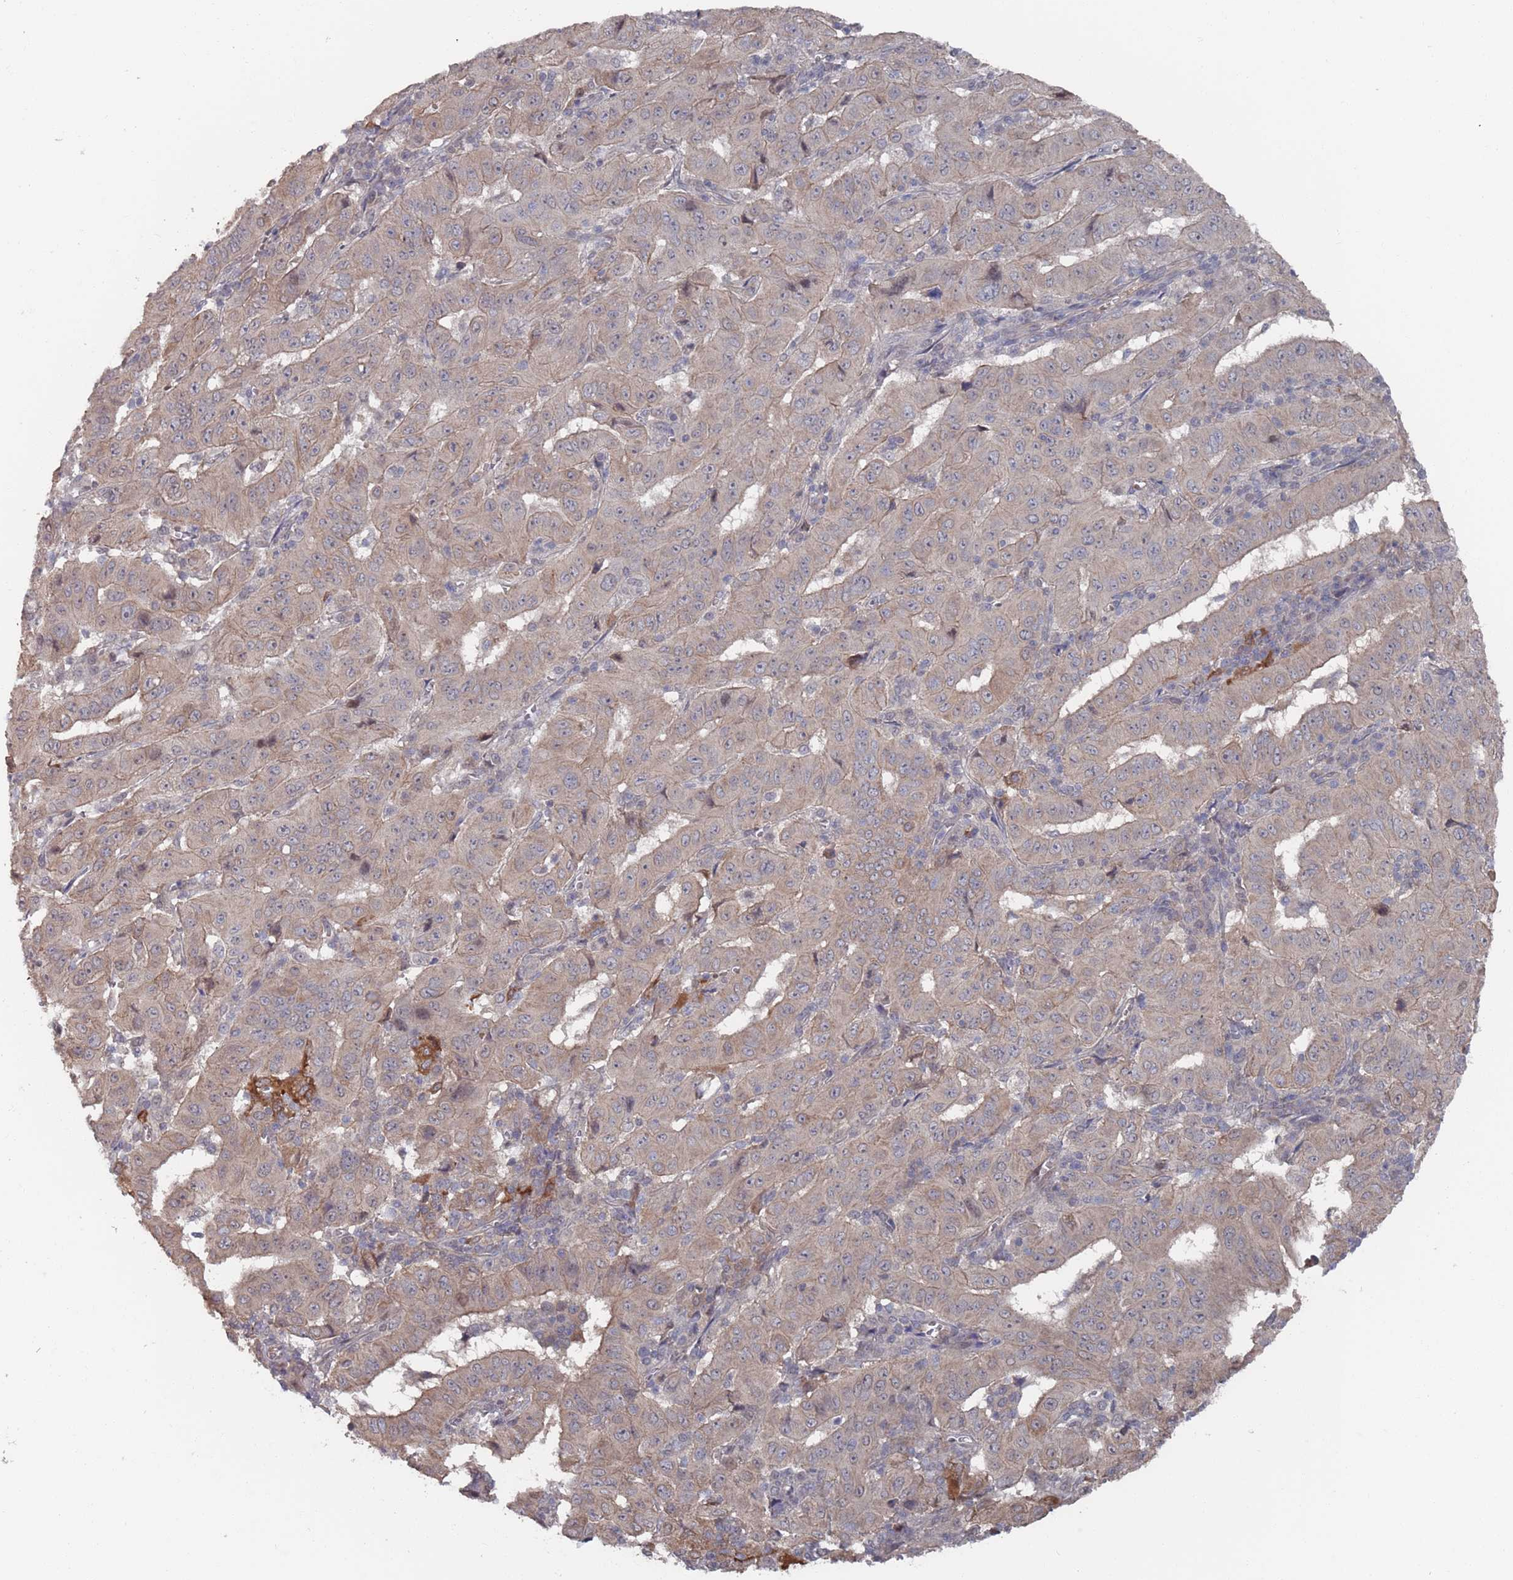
{"staining": {"intensity": "weak", "quantity": "<25%", "location": "cytoplasmic/membranous"}, "tissue": "pancreatic cancer", "cell_type": "Tumor cells", "image_type": "cancer", "snomed": [{"axis": "morphology", "description": "Adenocarcinoma, NOS"}, {"axis": "topography", "description": "Pancreas"}], "caption": "DAB (3,3'-diaminobenzidine) immunohistochemical staining of human pancreatic cancer (adenocarcinoma) demonstrates no significant staining in tumor cells.", "gene": "DGKD", "patient": {"sex": "male", "age": 63}}